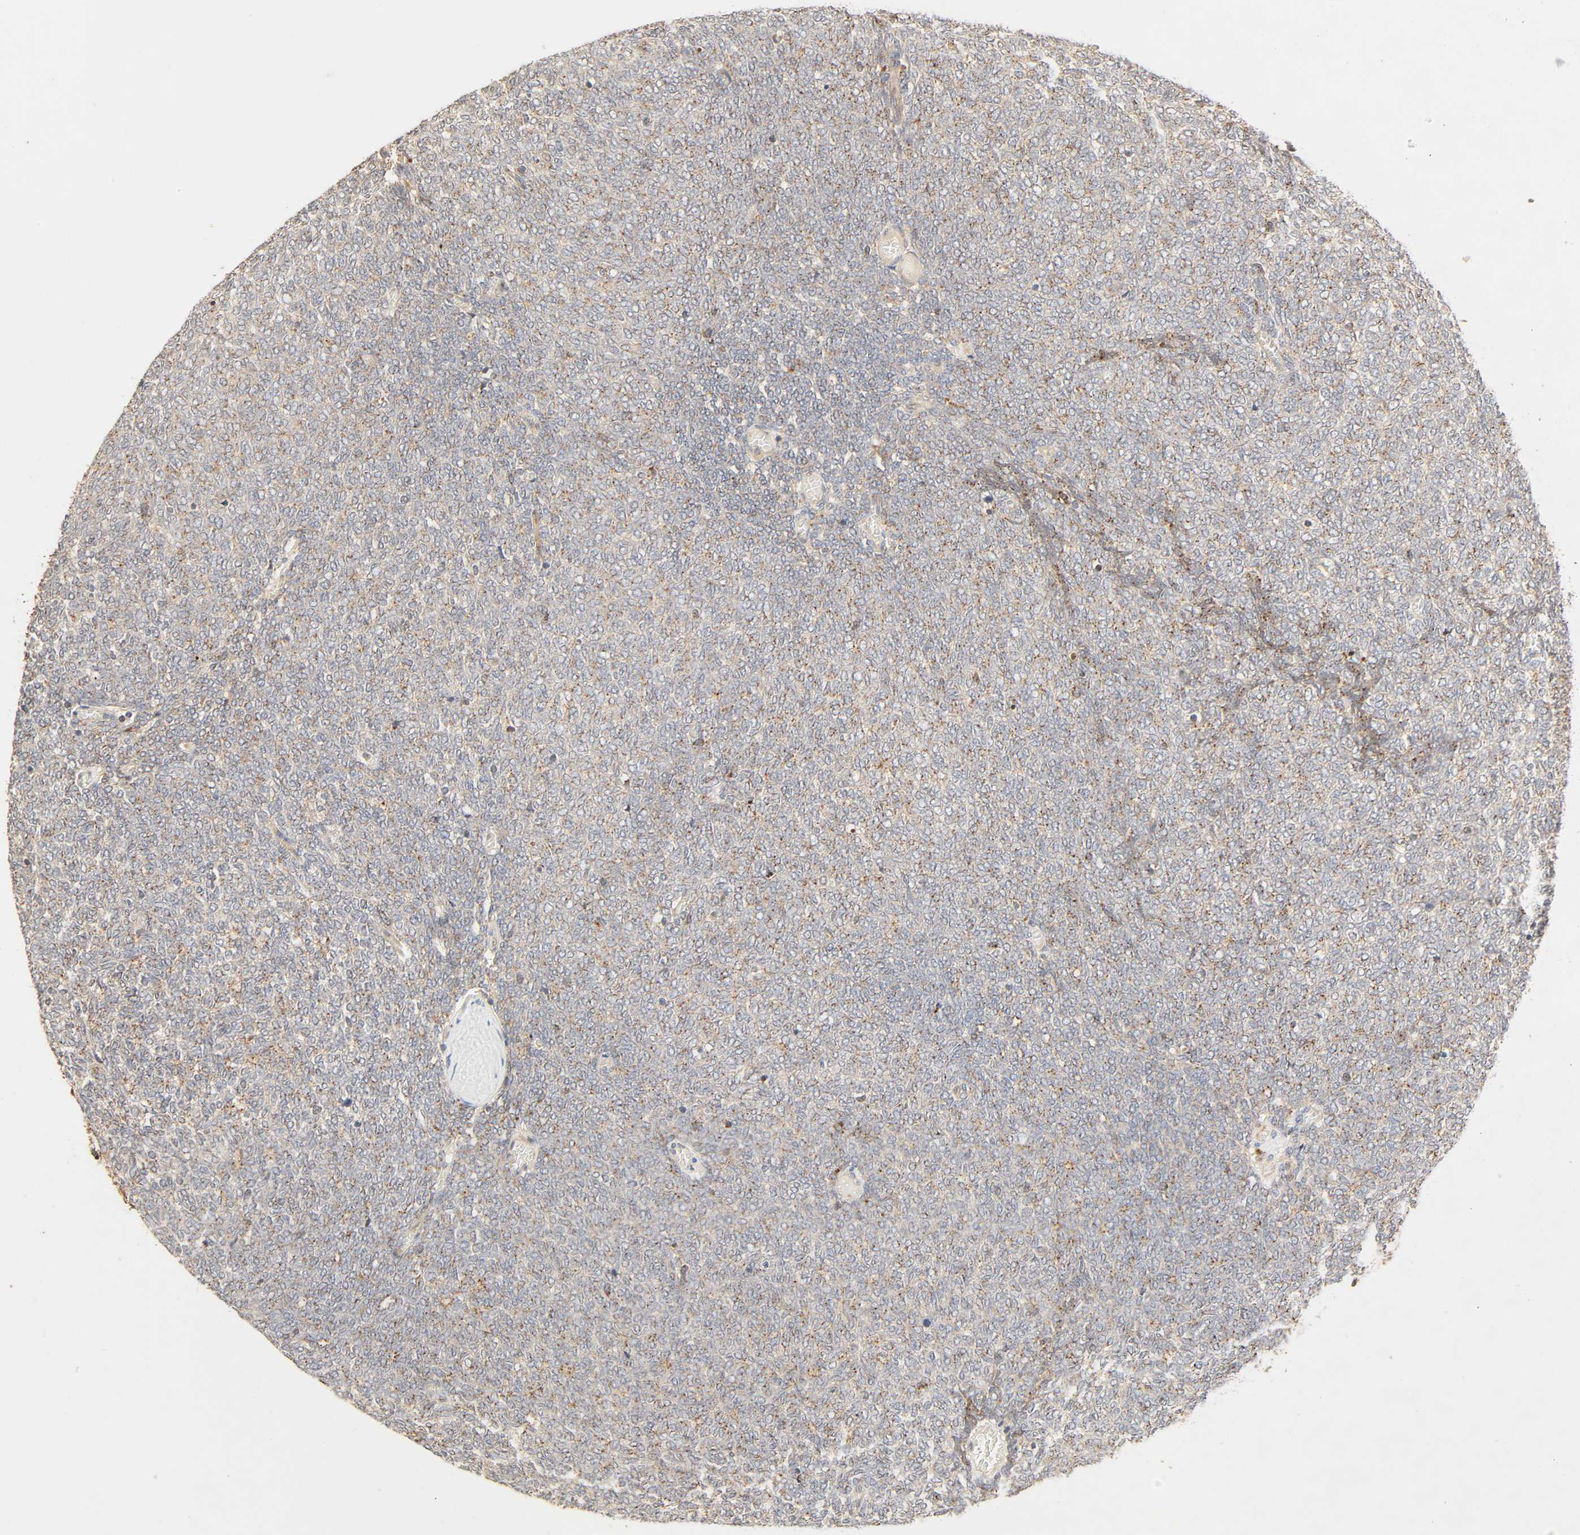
{"staining": {"intensity": "weak", "quantity": ">75%", "location": "cytoplasmic/membranous"}, "tissue": "renal cancer", "cell_type": "Tumor cells", "image_type": "cancer", "snomed": [{"axis": "morphology", "description": "Neoplasm, malignant, NOS"}, {"axis": "topography", "description": "Kidney"}], "caption": "A high-resolution photomicrograph shows IHC staining of renal neoplasm (malignant), which exhibits weak cytoplasmic/membranous positivity in about >75% of tumor cells. The protein of interest is shown in brown color, while the nuclei are stained blue.", "gene": "MAPK6", "patient": {"sex": "male", "age": 28}}